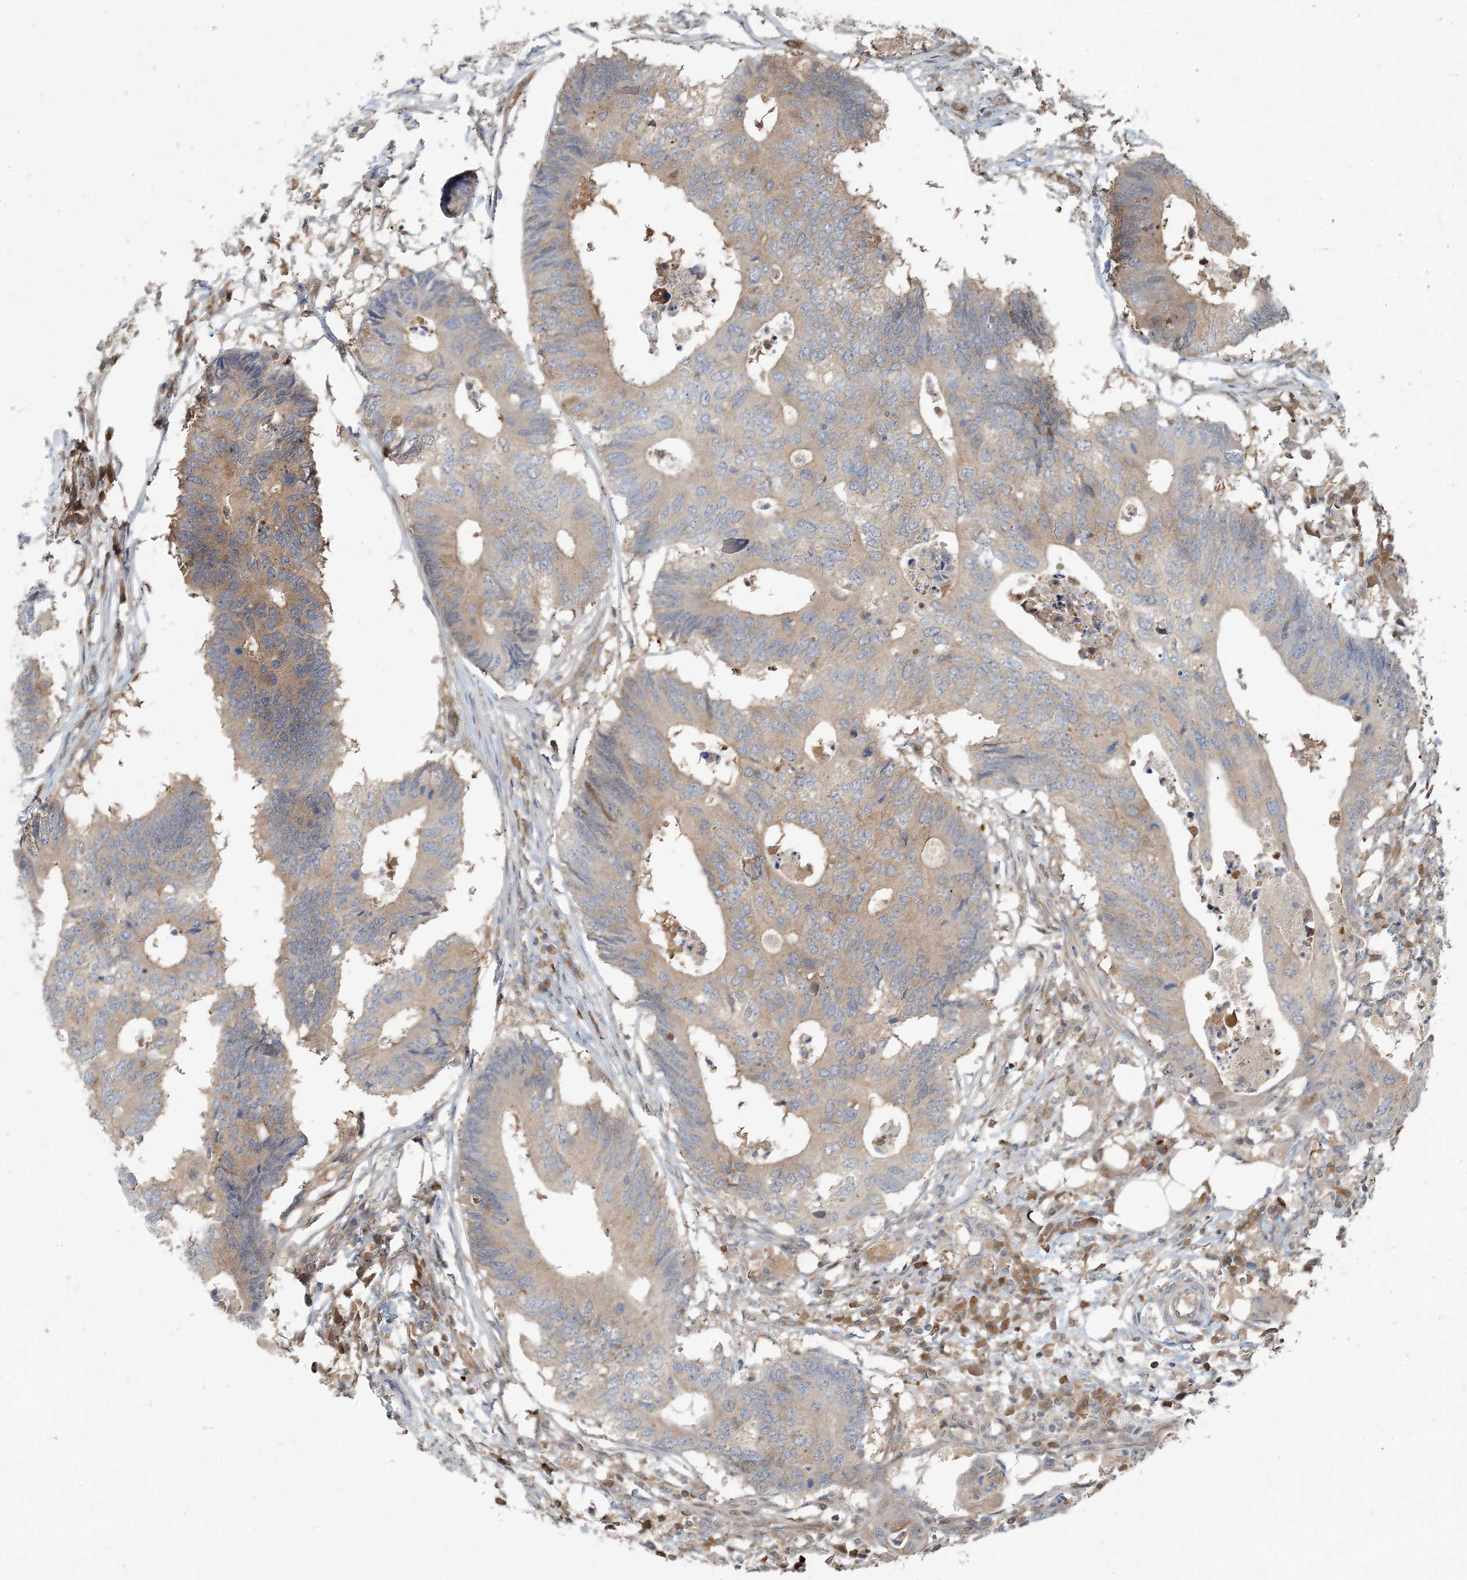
{"staining": {"intensity": "moderate", "quantity": "25%-75%", "location": "cytoplasmic/membranous"}, "tissue": "colorectal cancer", "cell_type": "Tumor cells", "image_type": "cancer", "snomed": [{"axis": "morphology", "description": "Adenocarcinoma, NOS"}, {"axis": "topography", "description": "Colon"}], "caption": "Protein expression analysis of human colorectal adenocarcinoma reveals moderate cytoplasmic/membranous expression in about 25%-75% of tumor cells.", "gene": "ZC3H12A", "patient": {"sex": "male", "age": 71}}